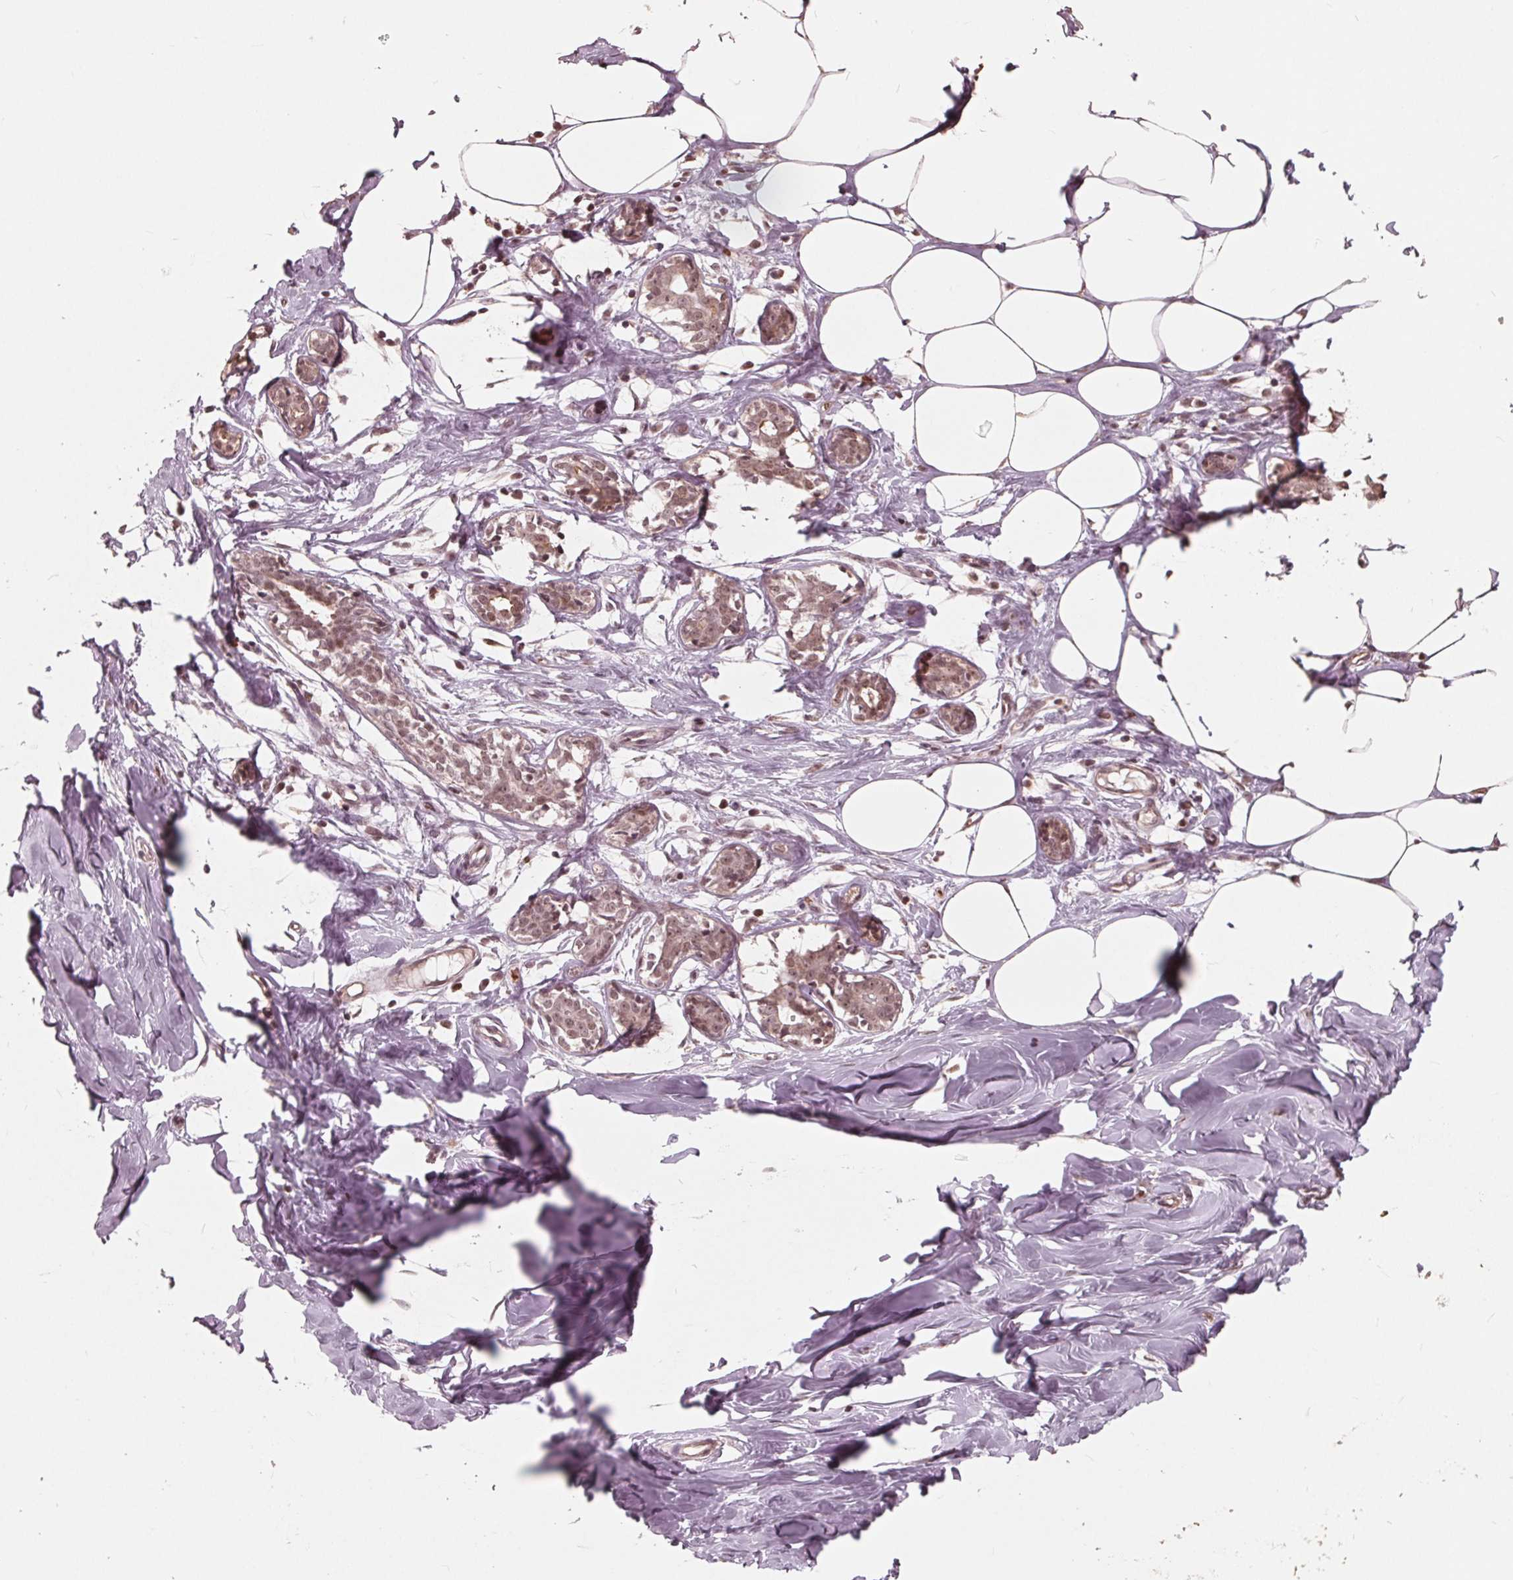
{"staining": {"intensity": "weak", "quantity": "25%-75%", "location": "nuclear"}, "tissue": "breast", "cell_type": "Adipocytes", "image_type": "normal", "snomed": [{"axis": "morphology", "description": "Normal tissue, NOS"}, {"axis": "topography", "description": "Breast"}], "caption": "A low amount of weak nuclear expression is seen in about 25%-75% of adipocytes in unremarkable breast.", "gene": "HIRIP3", "patient": {"sex": "female", "age": 27}}